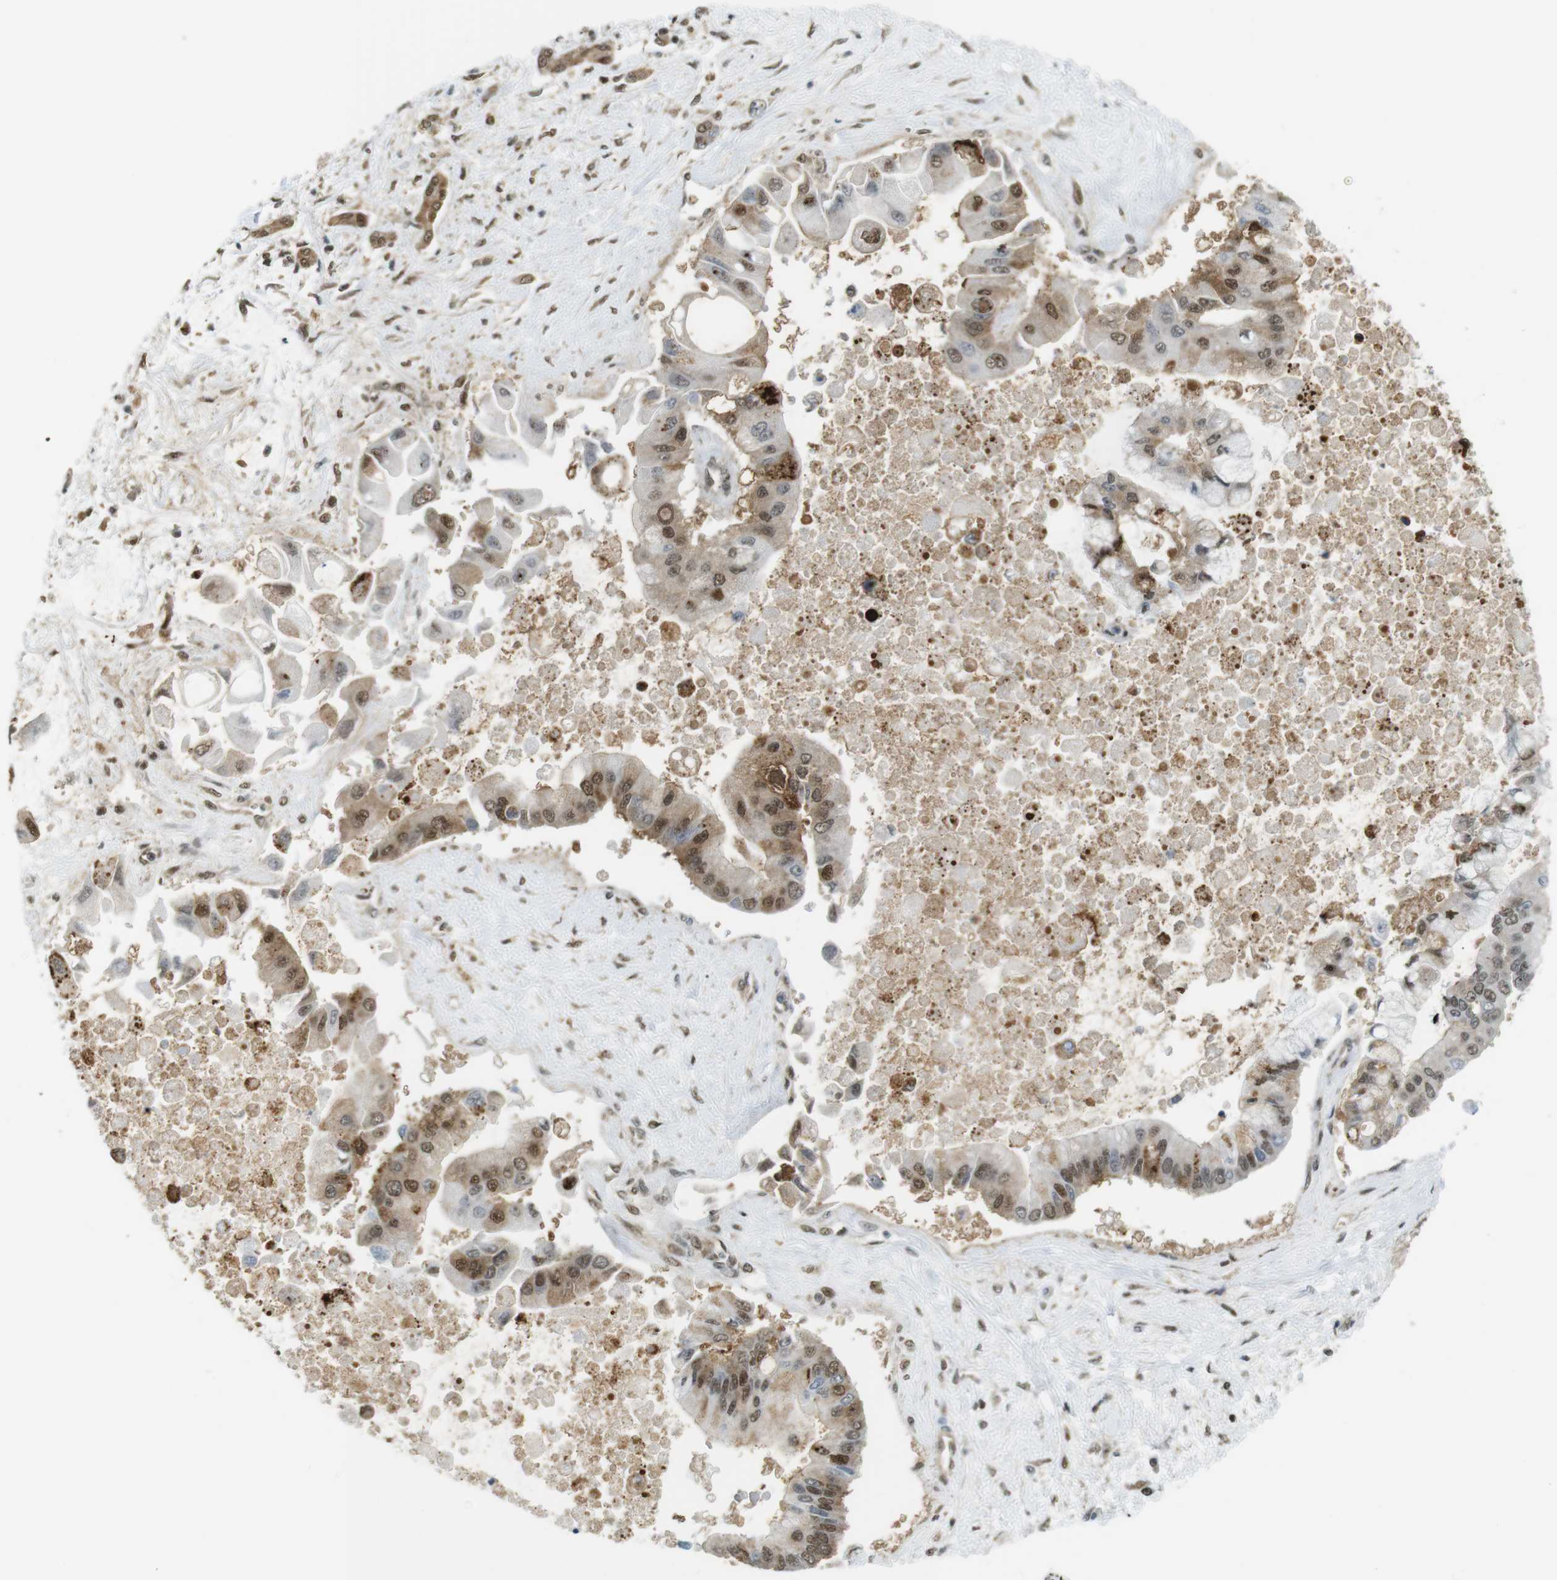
{"staining": {"intensity": "moderate", "quantity": ">75%", "location": "cytoplasmic/membranous,nuclear"}, "tissue": "liver cancer", "cell_type": "Tumor cells", "image_type": "cancer", "snomed": [{"axis": "morphology", "description": "Cholangiocarcinoma"}, {"axis": "topography", "description": "Liver"}], "caption": "Immunohistochemical staining of cholangiocarcinoma (liver) reveals medium levels of moderate cytoplasmic/membranous and nuclear protein positivity in about >75% of tumor cells.", "gene": "UBB", "patient": {"sex": "male", "age": 50}}